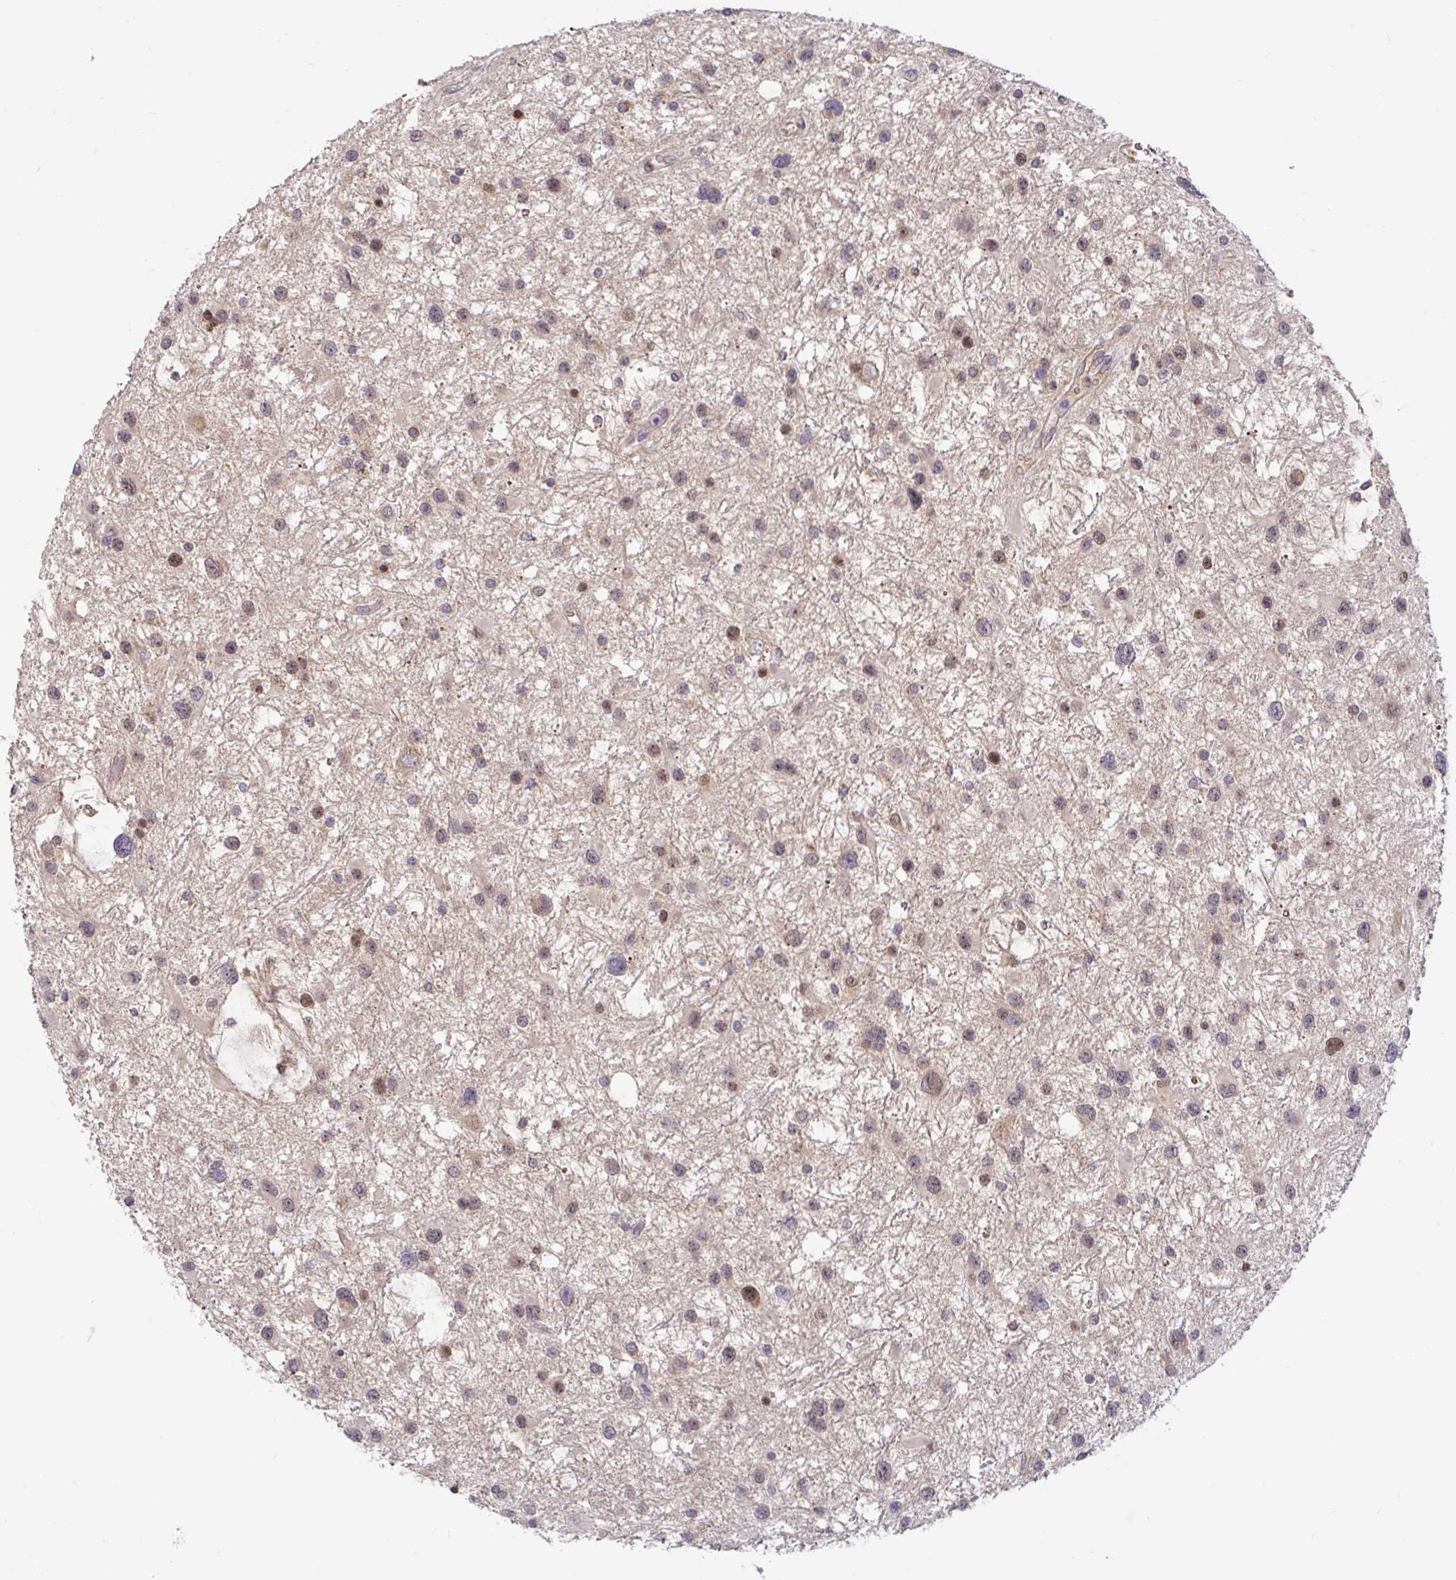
{"staining": {"intensity": "weak", "quantity": ">75%", "location": "nuclear"}, "tissue": "glioma", "cell_type": "Tumor cells", "image_type": "cancer", "snomed": [{"axis": "morphology", "description": "Glioma, malignant, Low grade"}, {"axis": "topography", "description": "Brain"}], "caption": "Low-grade glioma (malignant) was stained to show a protein in brown. There is low levels of weak nuclear expression in approximately >75% of tumor cells. (brown staining indicates protein expression, while blue staining denotes nuclei).", "gene": "LARP1", "patient": {"sex": "female", "age": 32}}